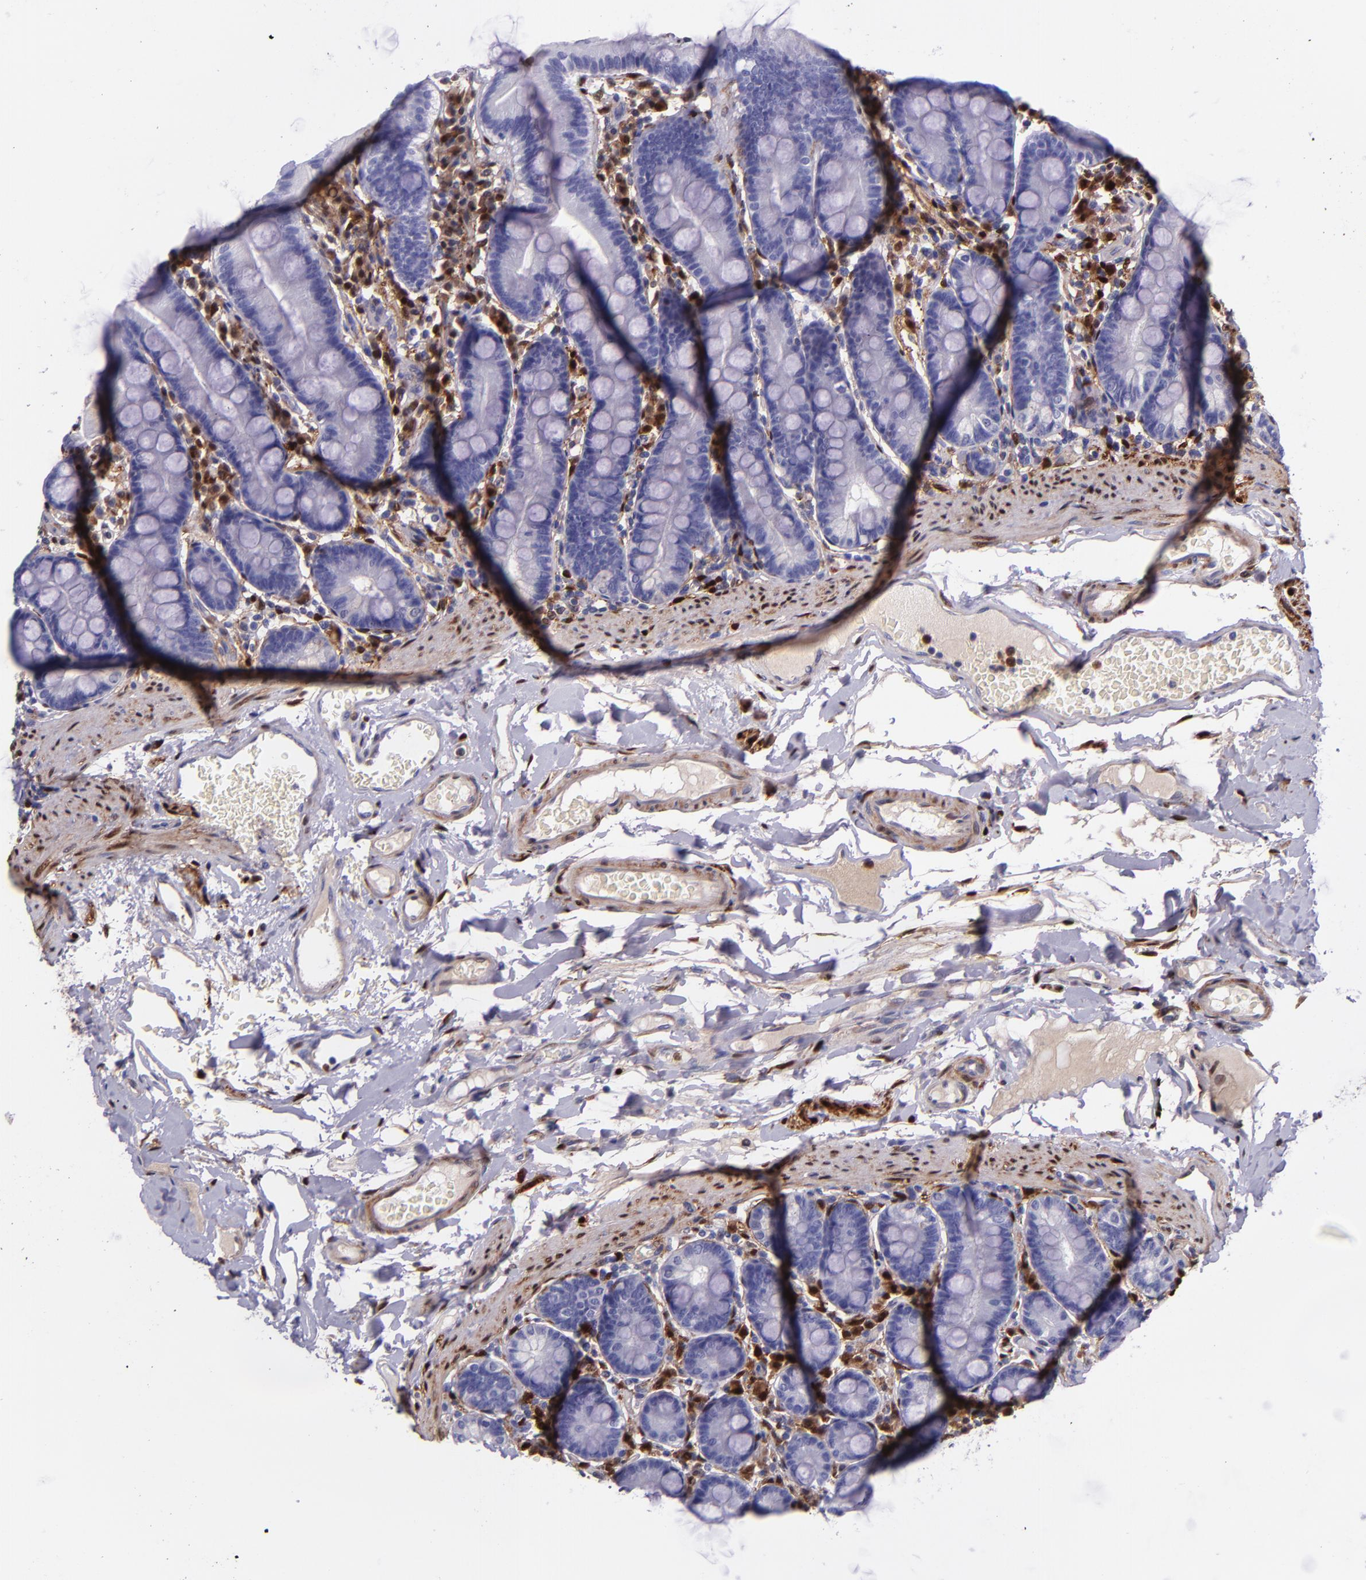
{"staining": {"intensity": "negative", "quantity": "none", "location": "none"}, "tissue": "duodenum", "cell_type": "Glandular cells", "image_type": "normal", "snomed": [{"axis": "morphology", "description": "Normal tissue, NOS"}, {"axis": "topography", "description": "Duodenum"}], "caption": "IHC of benign human duodenum displays no expression in glandular cells.", "gene": "LGALS1", "patient": {"sex": "male", "age": 50}}